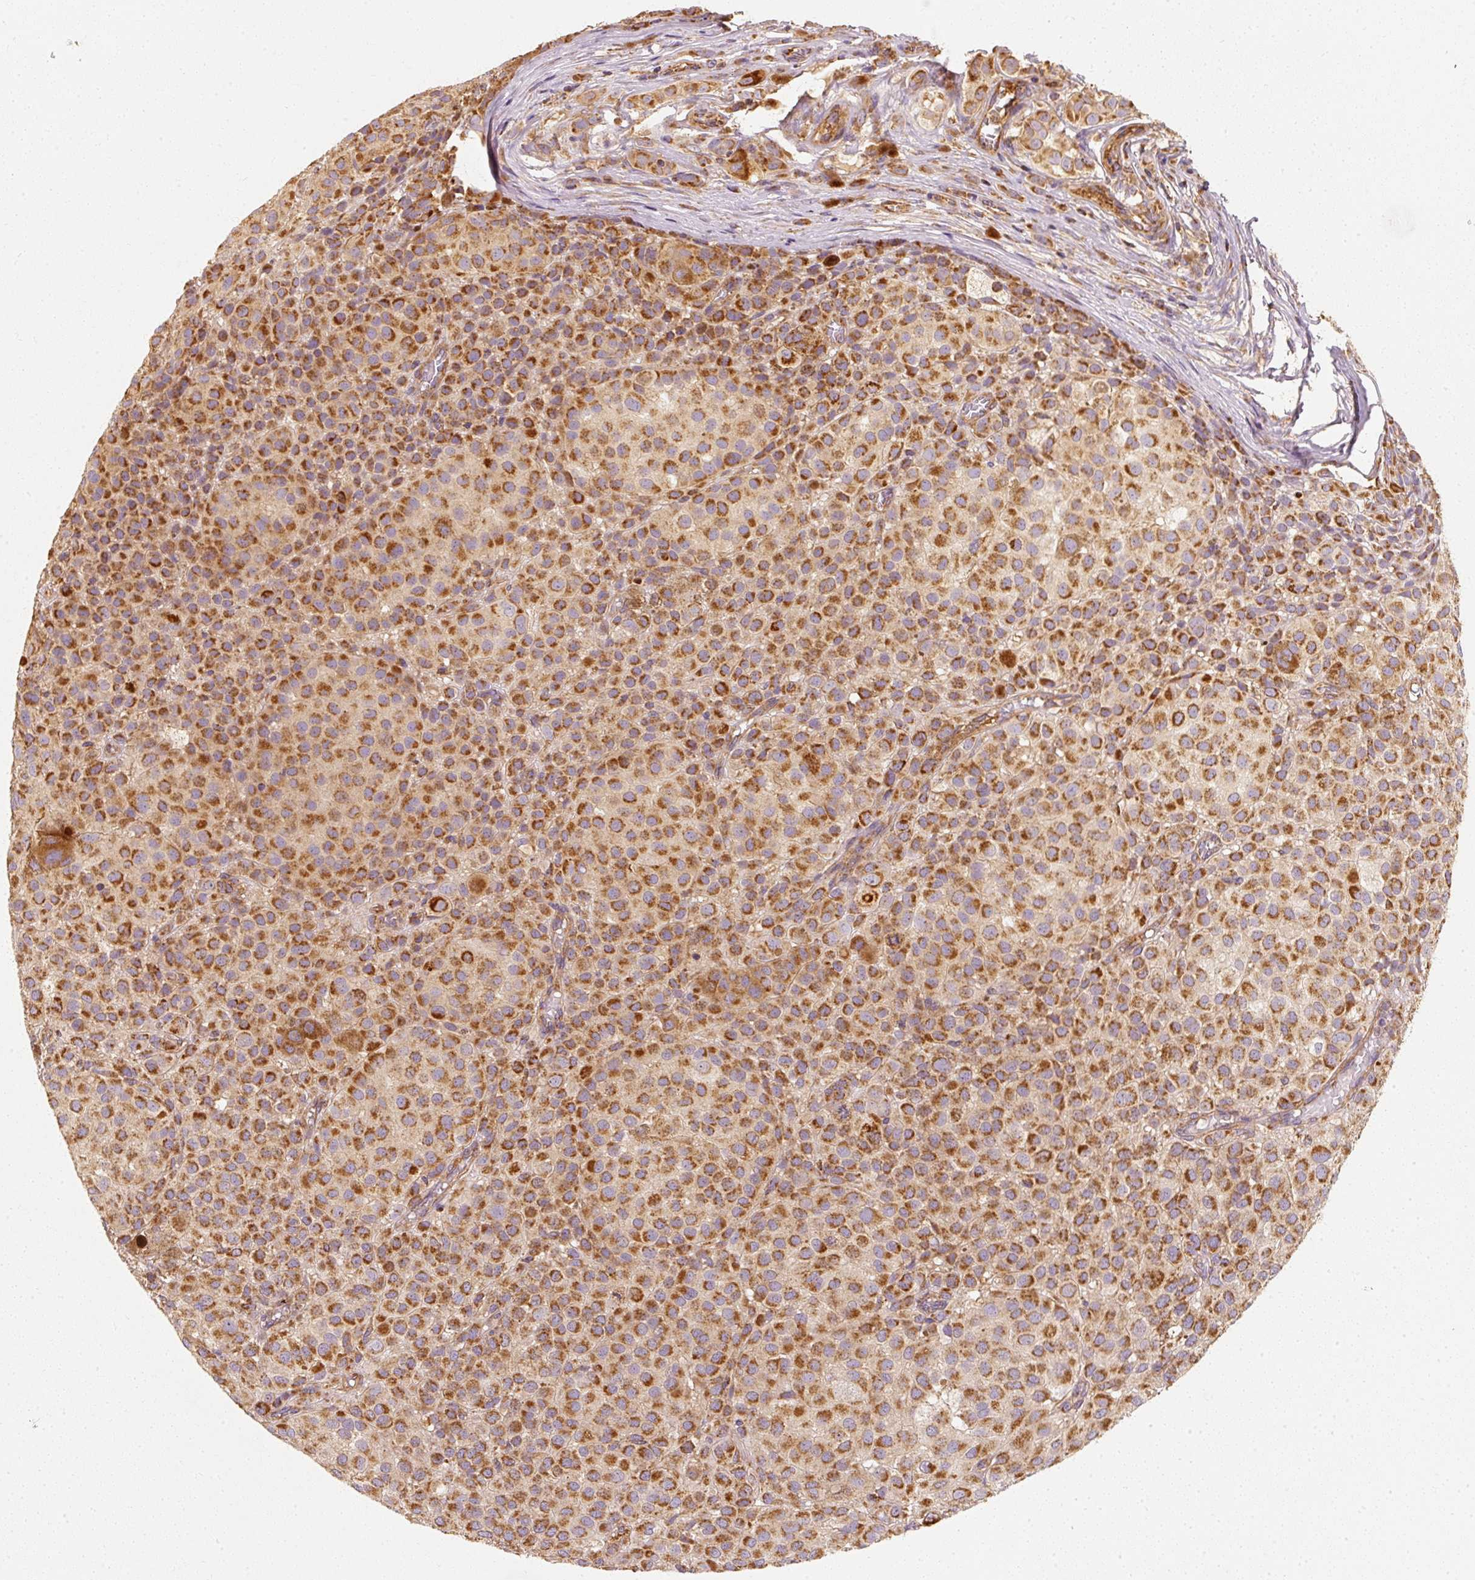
{"staining": {"intensity": "moderate", "quantity": ">75%", "location": "cytoplasmic/membranous"}, "tissue": "melanoma", "cell_type": "Tumor cells", "image_type": "cancer", "snomed": [{"axis": "morphology", "description": "Malignant melanoma, NOS"}, {"axis": "topography", "description": "Skin"}], "caption": "Malignant melanoma stained with a brown dye displays moderate cytoplasmic/membranous positive expression in about >75% of tumor cells.", "gene": "TOMM40", "patient": {"sex": "male", "age": 64}}